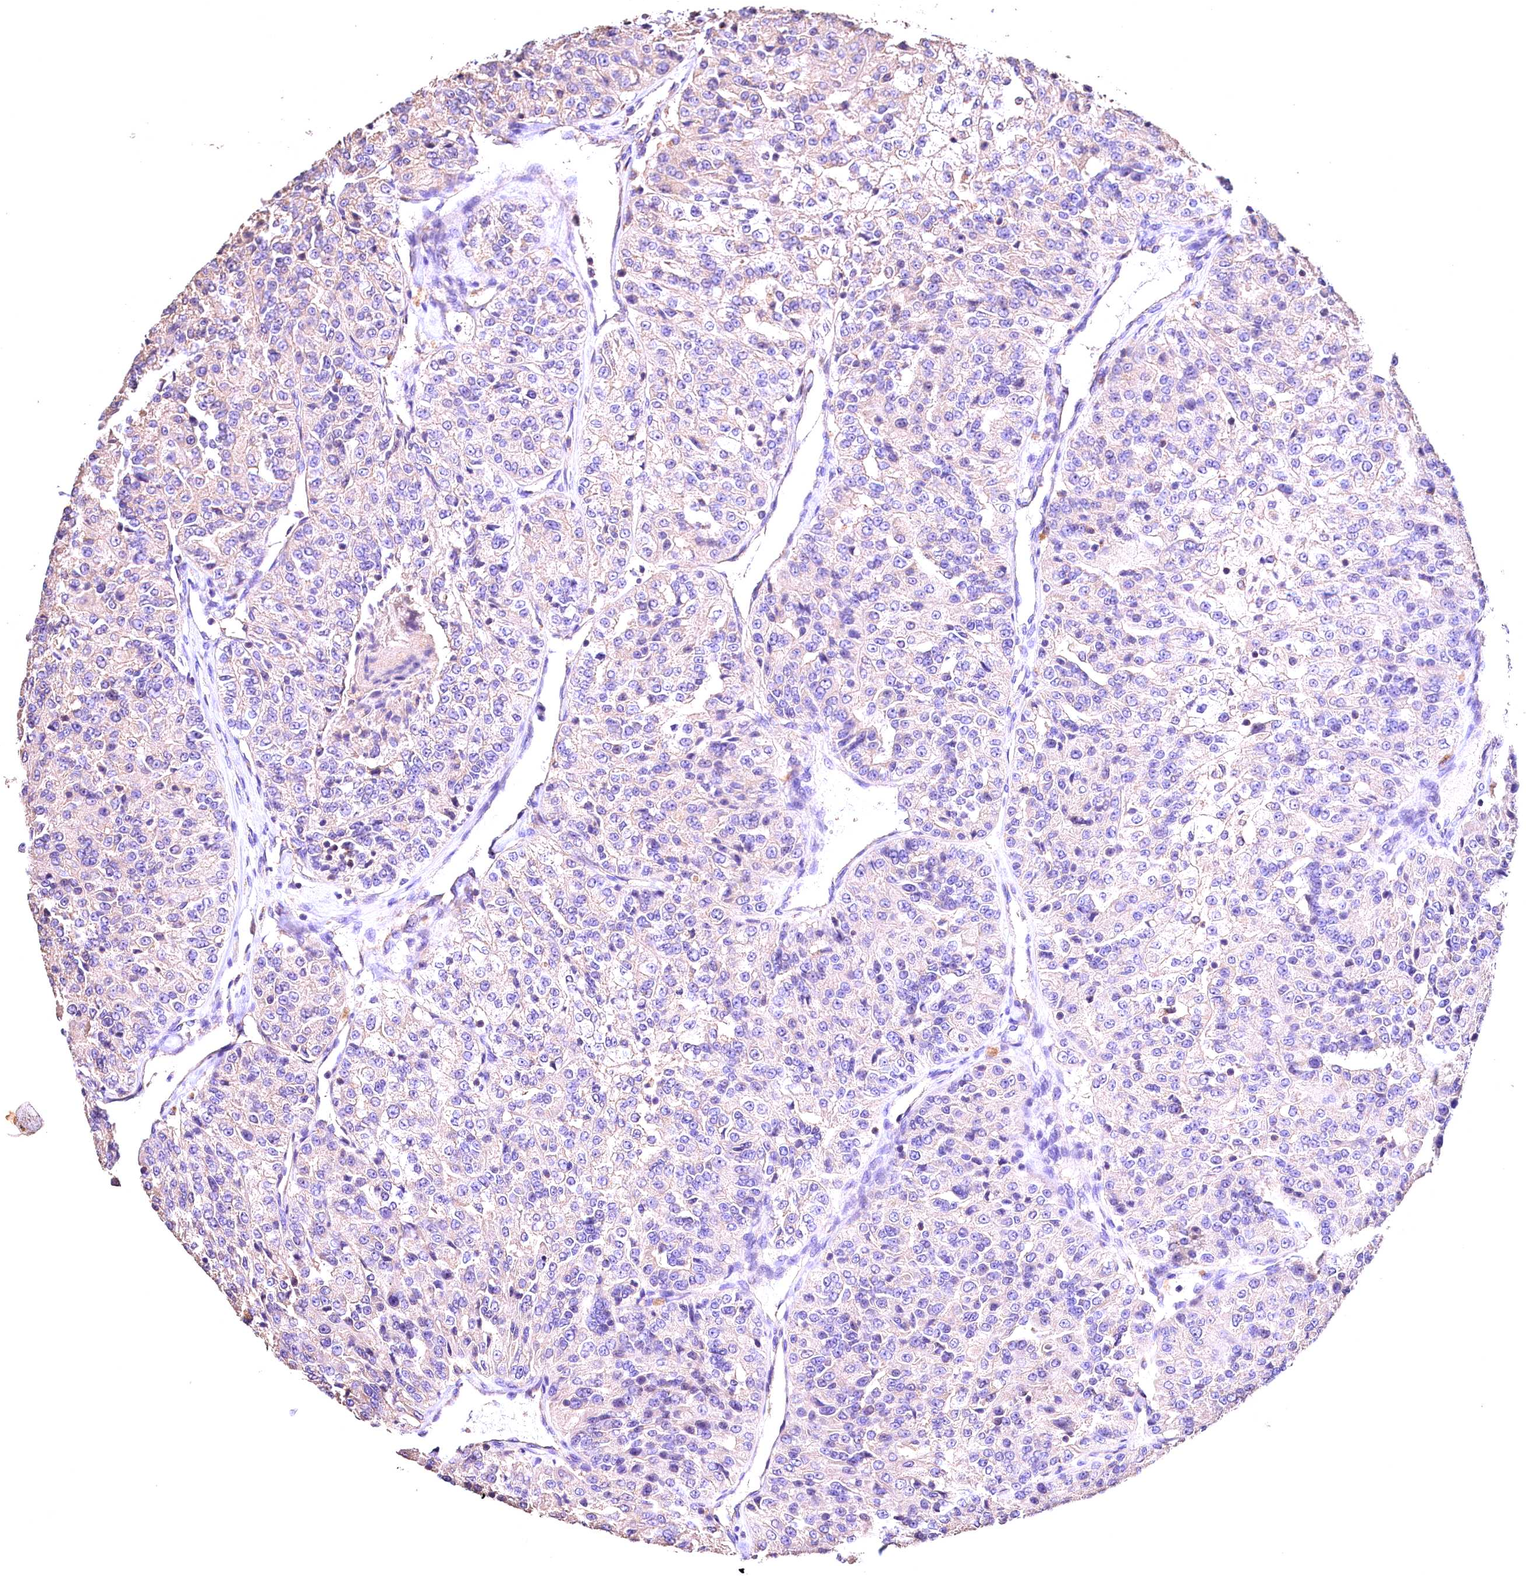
{"staining": {"intensity": "weak", "quantity": "<25%", "location": "cytoplasmic/membranous"}, "tissue": "renal cancer", "cell_type": "Tumor cells", "image_type": "cancer", "snomed": [{"axis": "morphology", "description": "Adenocarcinoma, NOS"}, {"axis": "topography", "description": "Kidney"}], "caption": "There is no significant staining in tumor cells of renal cancer (adenocarcinoma).", "gene": "OAS3", "patient": {"sex": "female", "age": 63}}